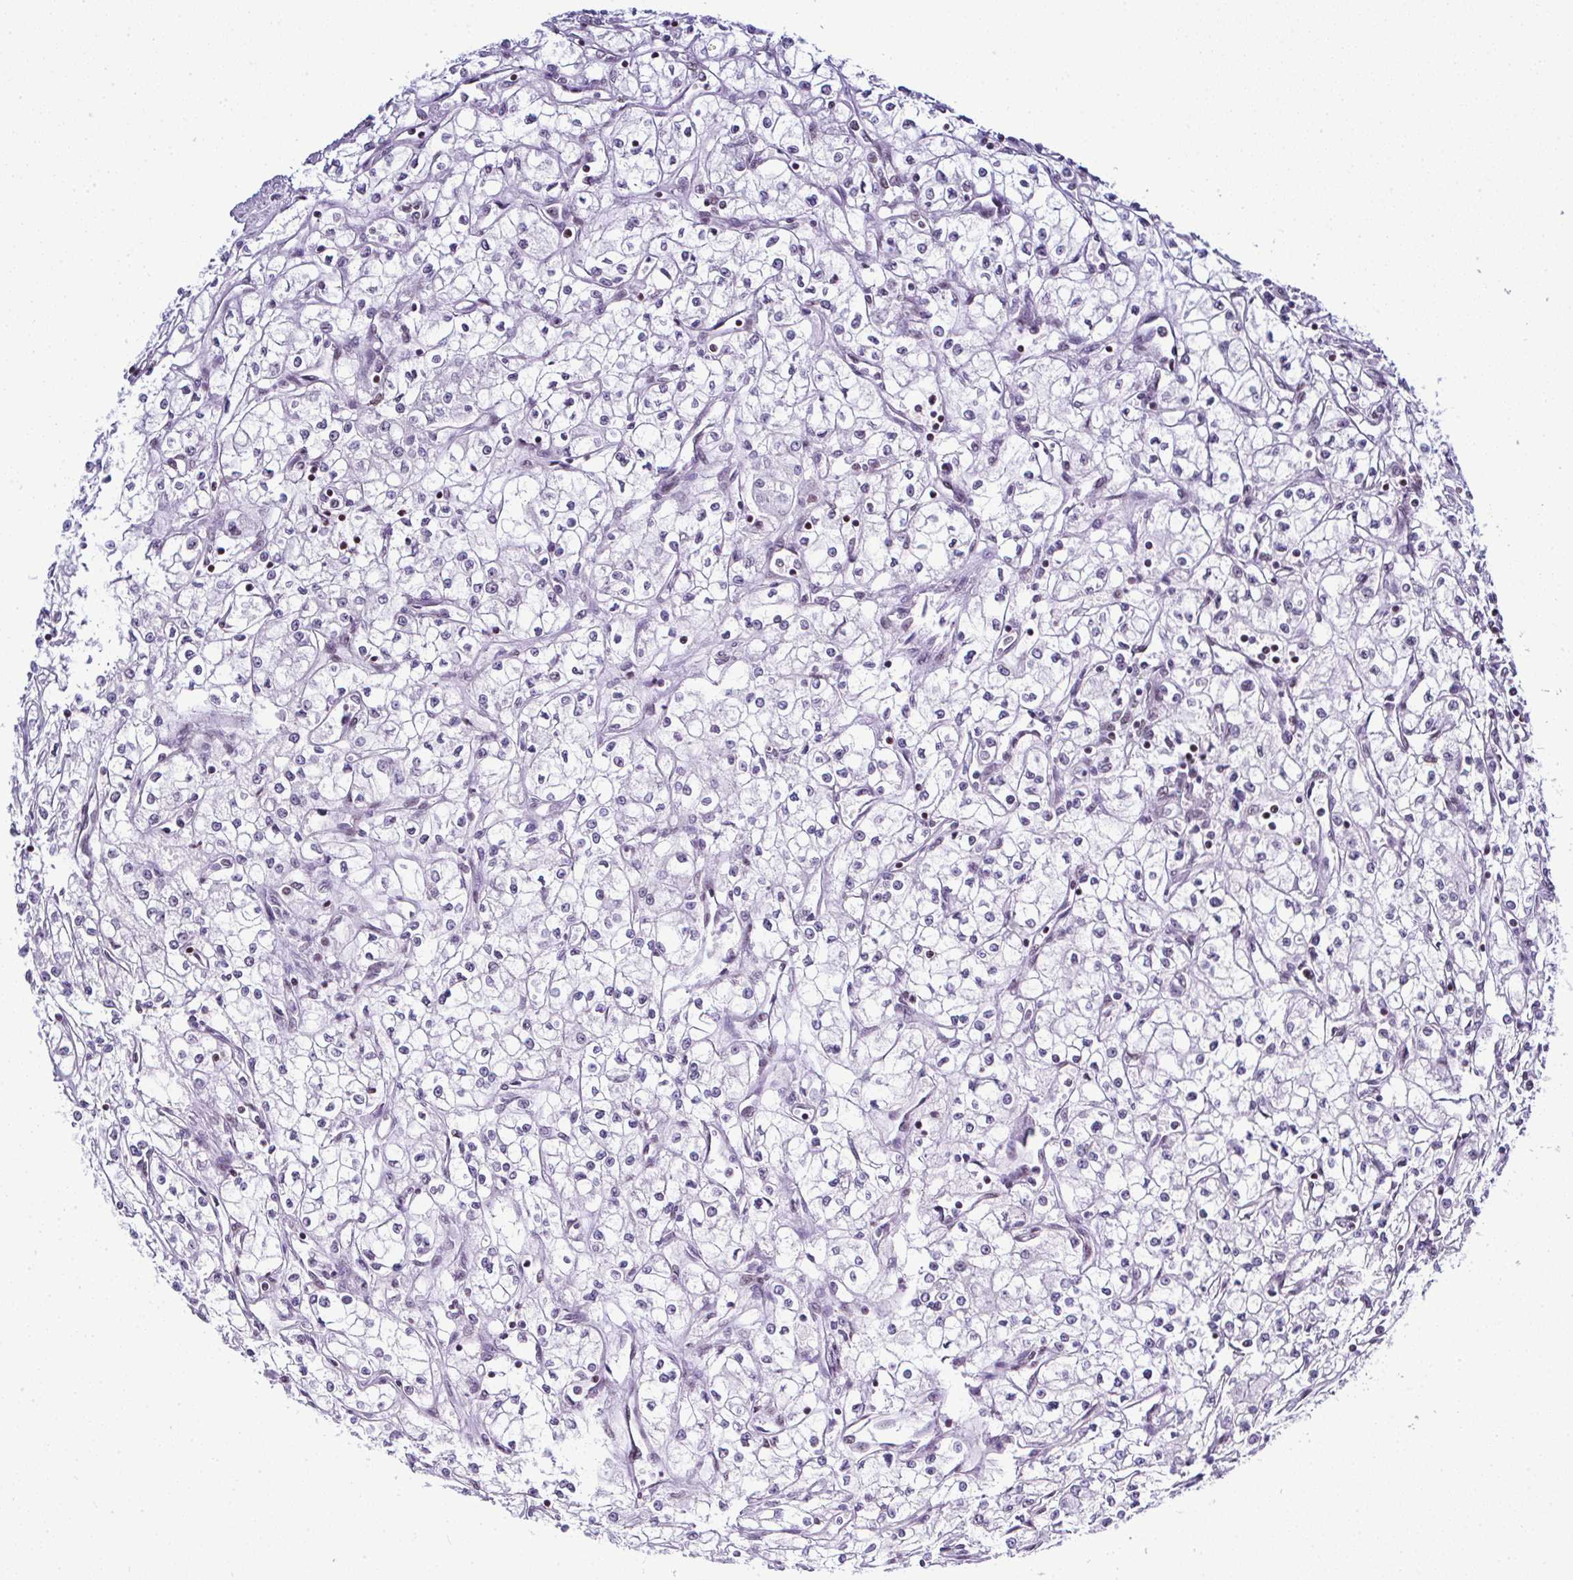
{"staining": {"intensity": "negative", "quantity": "none", "location": "none"}, "tissue": "renal cancer", "cell_type": "Tumor cells", "image_type": "cancer", "snomed": [{"axis": "morphology", "description": "Adenocarcinoma, NOS"}, {"axis": "topography", "description": "Kidney"}], "caption": "The histopathology image reveals no staining of tumor cells in adenocarcinoma (renal).", "gene": "DR1", "patient": {"sex": "male", "age": 59}}